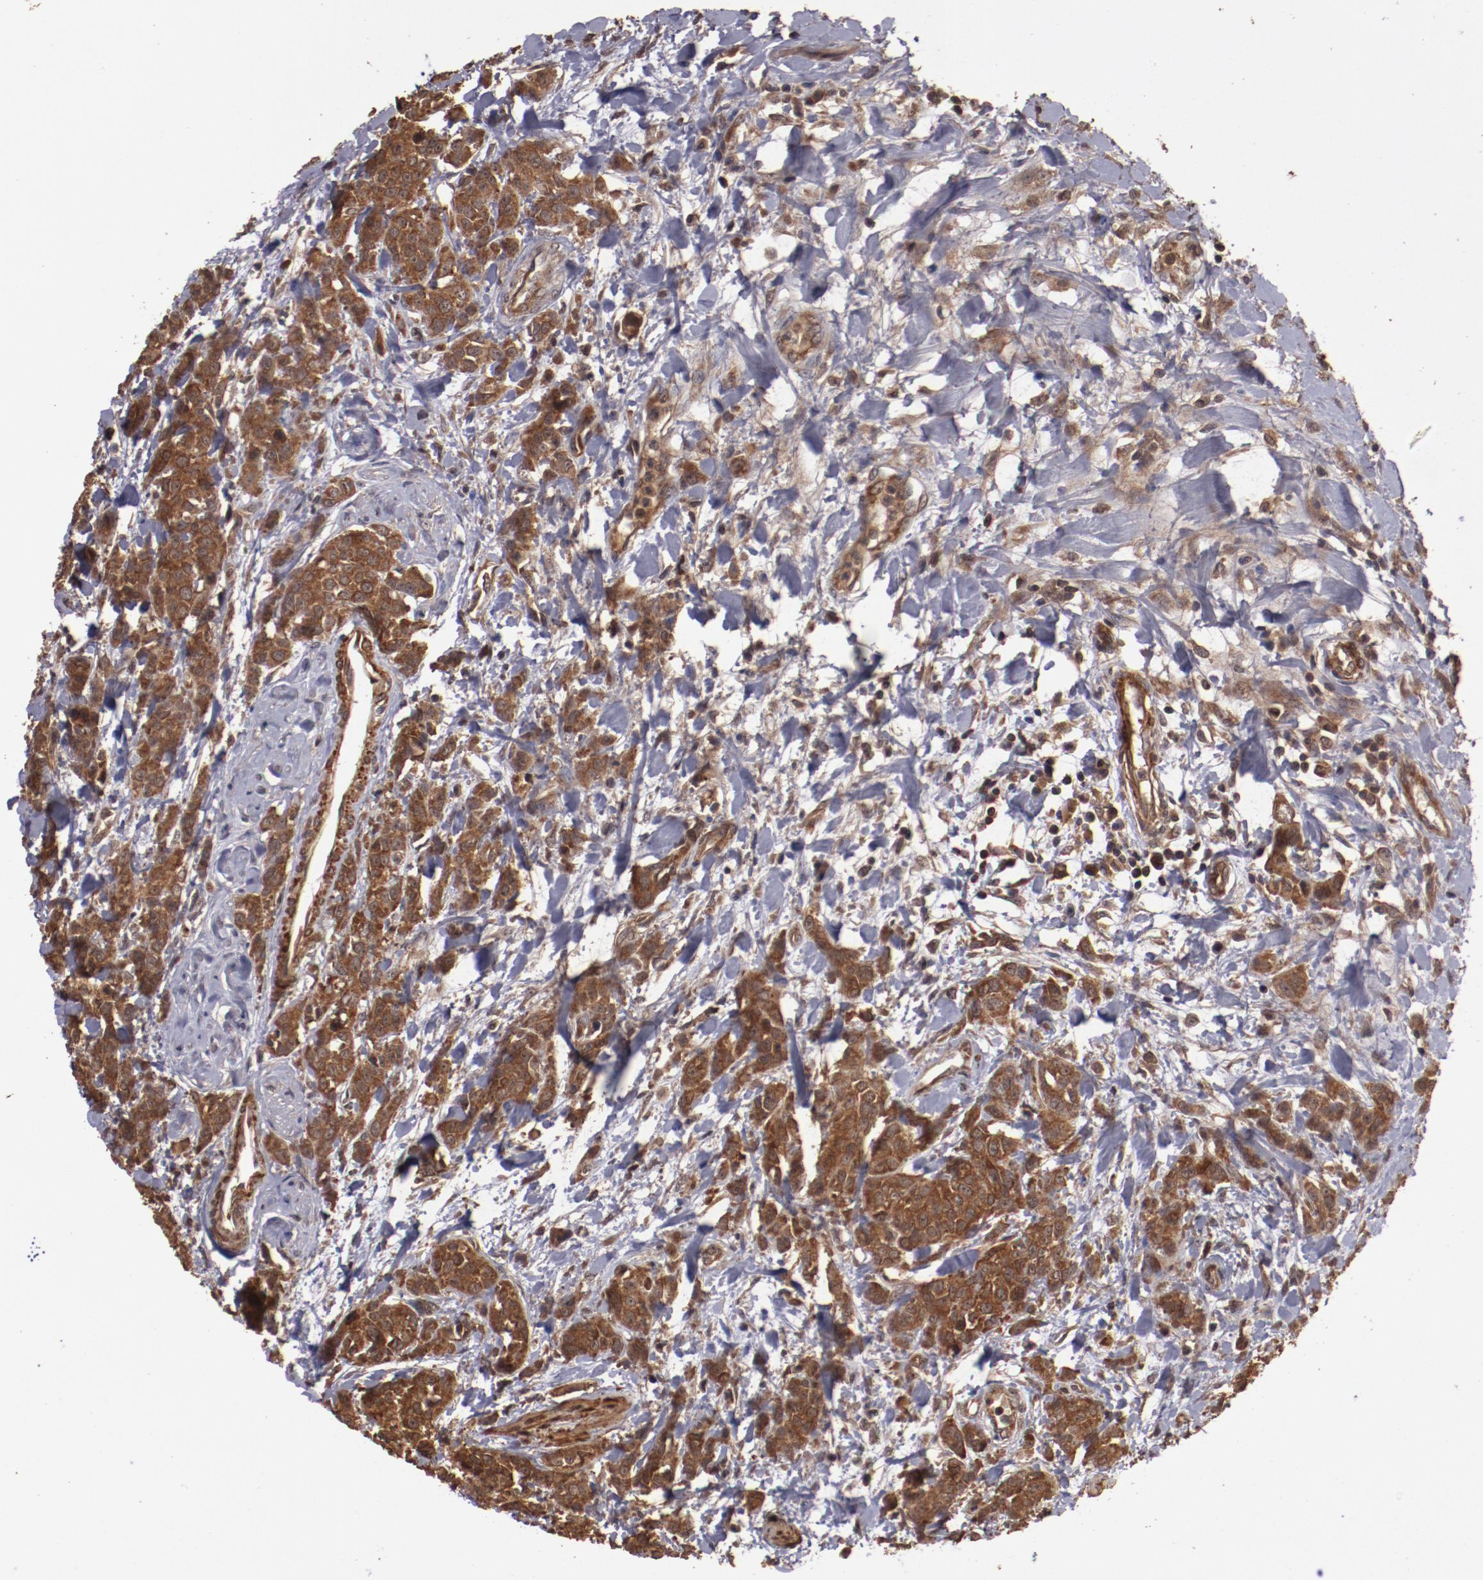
{"staining": {"intensity": "strong", "quantity": ">75%", "location": "cytoplasmic/membranous"}, "tissue": "urothelial cancer", "cell_type": "Tumor cells", "image_type": "cancer", "snomed": [{"axis": "morphology", "description": "Urothelial carcinoma, High grade"}, {"axis": "topography", "description": "Urinary bladder"}], "caption": "Protein analysis of high-grade urothelial carcinoma tissue exhibits strong cytoplasmic/membranous positivity in approximately >75% of tumor cells.", "gene": "TXNDC16", "patient": {"sex": "male", "age": 56}}